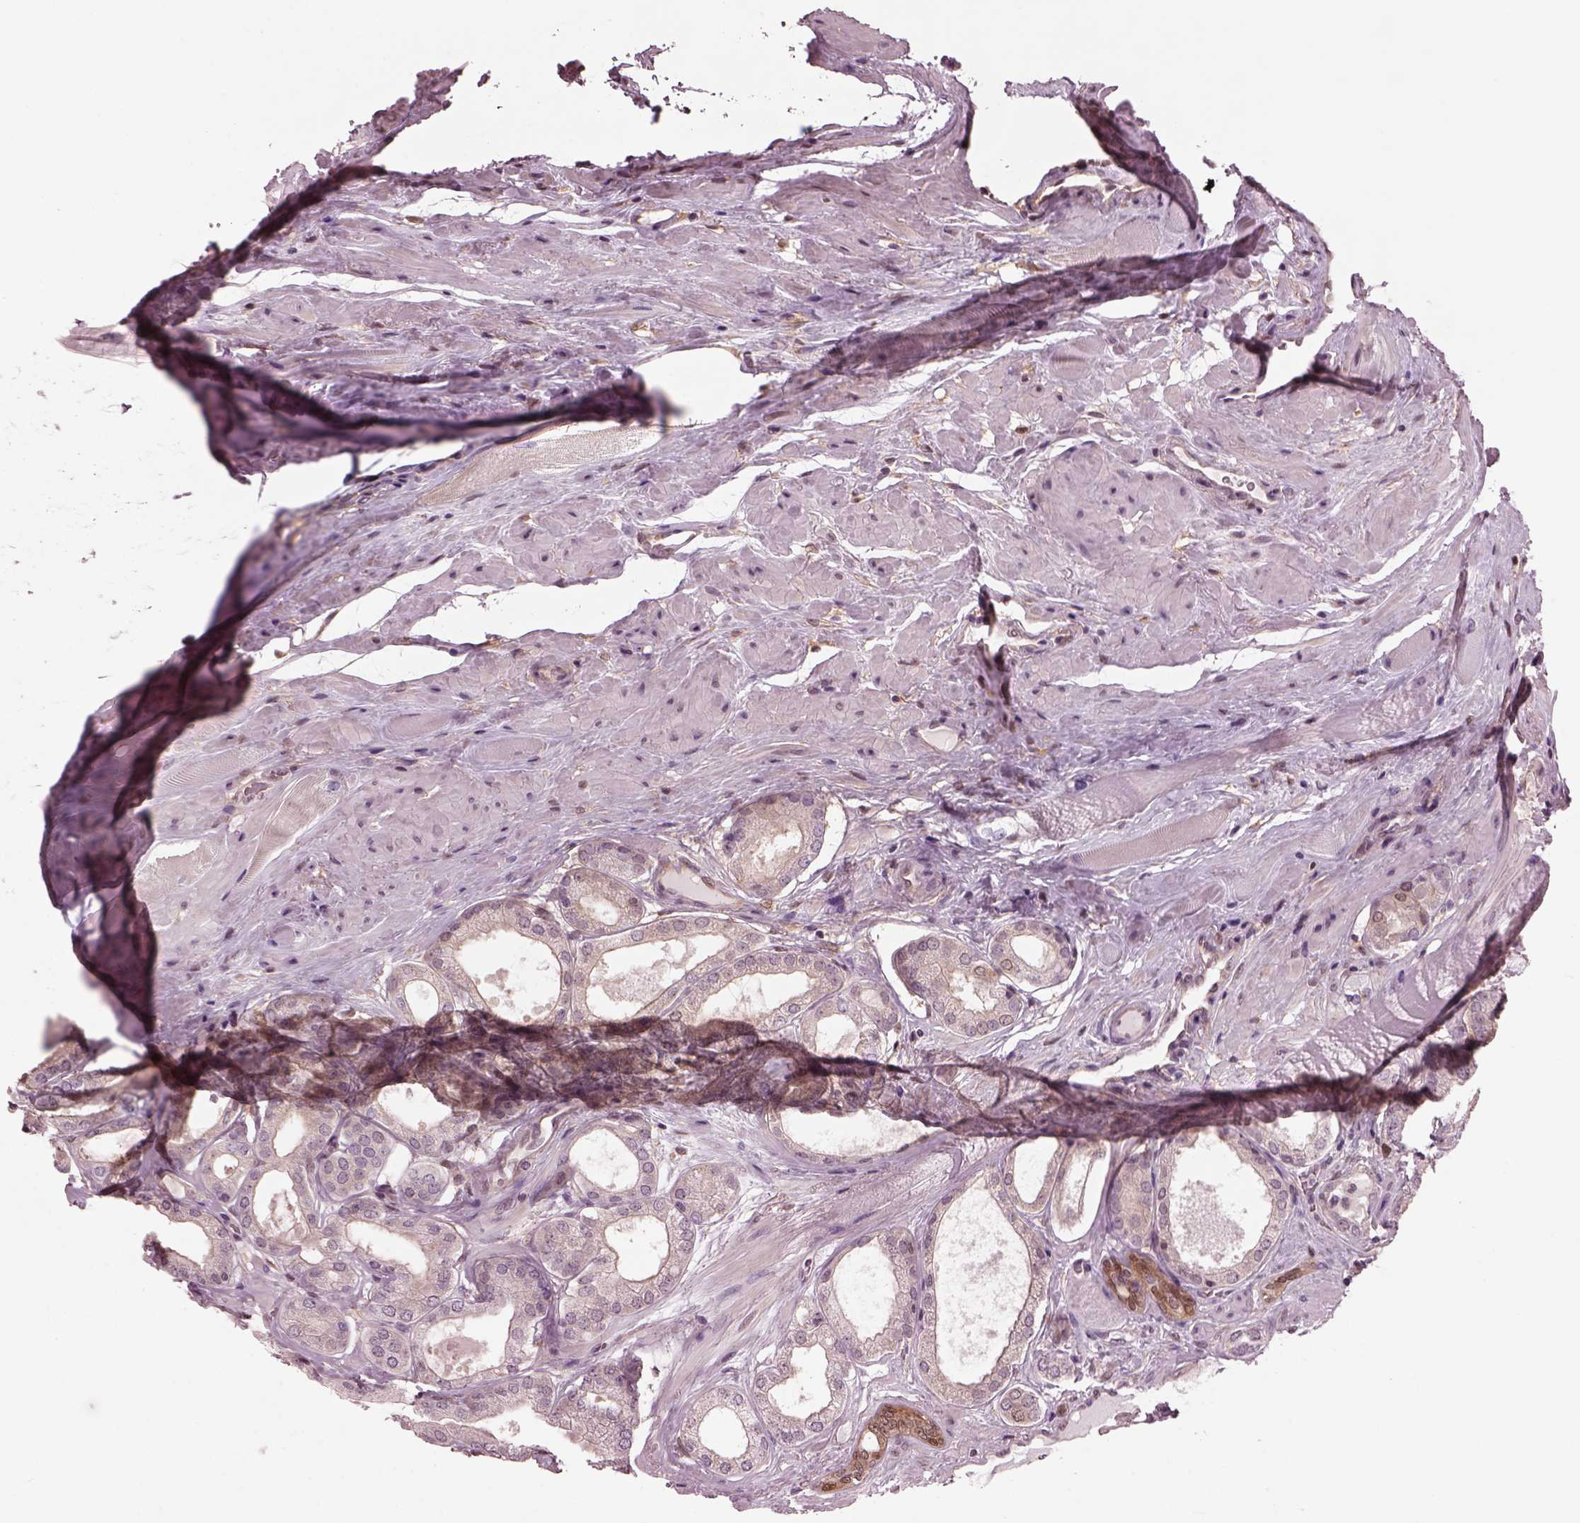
{"staining": {"intensity": "negative", "quantity": "none", "location": "none"}, "tissue": "prostate cancer", "cell_type": "Tumor cells", "image_type": "cancer", "snomed": [{"axis": "morphology", "description": "Adenocarcinoma, NOS"}, {"axis": "topography", "description": "Prostate"}], "caption": "Histopathology image shows no significant protein positivity in tumor cells of prostate cancer (adenocarcinoma).", "gene": "SRI", "patient": {"sex": "male", "age": 63}}